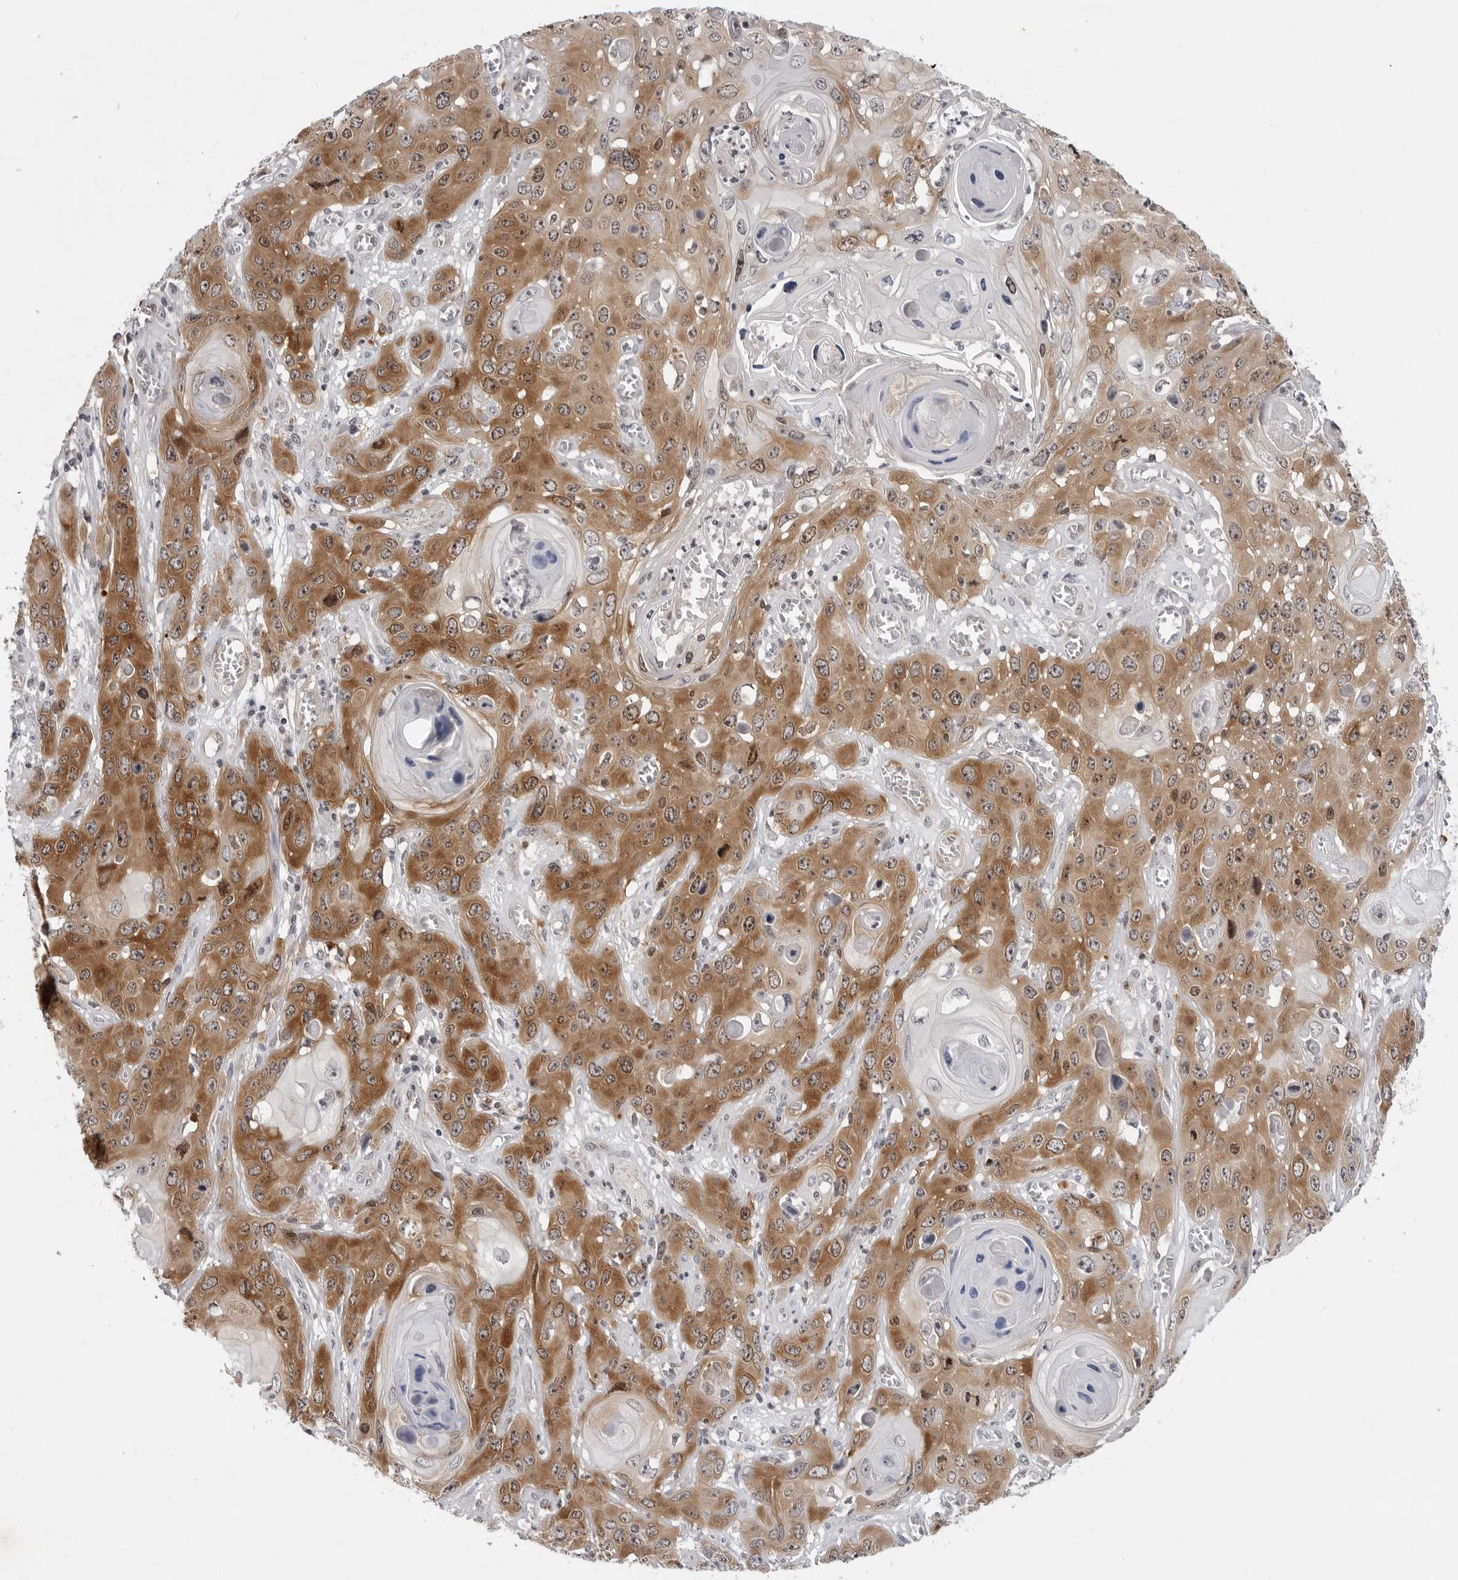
{"staining": {"intensity": "moderate", "quantity": ">75%", "location": "cytoplasmic/membranous"}, "tissue": "skin cancer", "cell_type": "Tumor cells", "image_type": "cancer", "snomed": [{"axis": "morphology", "description": "Squamous cell carcinoma, NOS"}, {"axis": "topography", "description": "Skin"}], "caption": "Tumor cells exhibit moderate cytoplasmic/membranous staining in approximately >75% of cells in squamous cell carcinoma (skin). The staining was performed using DAB (3,3'-diaminobenzidine) to visualize the protein expression in brown, while the nuclei were stained in blue with hematoxylin (Magnification: 20x).", "gene": "RRM1", "patient": {"sex": "male", "age": 55}}